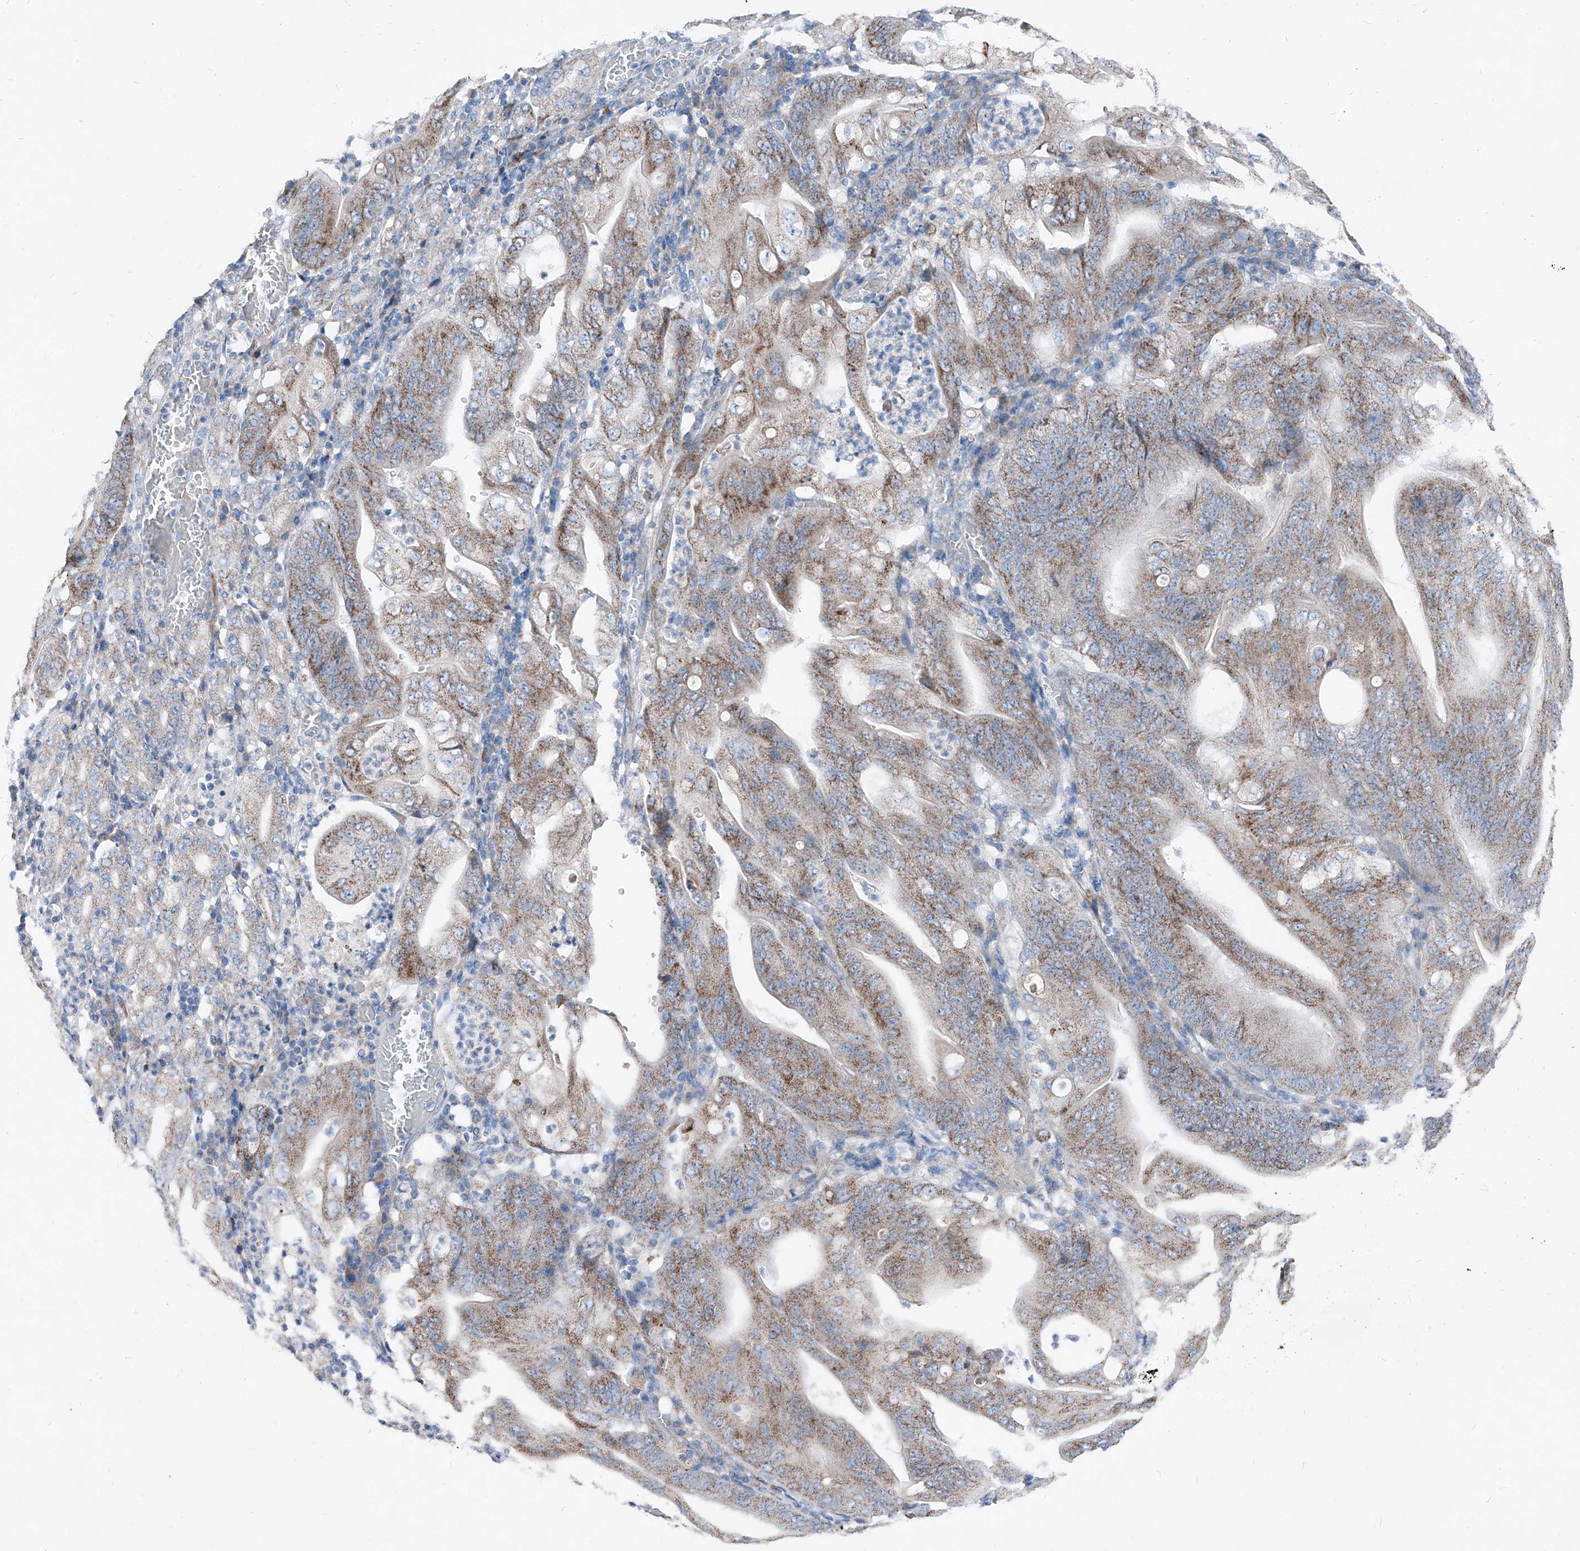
{"staining": {"intensity": "moderate", "quantity": ">75%", "location": "cytoplasmic/membranous"}, "tissue": "stomach cancer", "cell_type": "Tumor cells", "image_type": "cancer", "snomed": [{"axis": "morphology", "description": "Adenocarcinoma, NOS"}, {"axis": "topography", "description": "Stomach"}], "caption": "Brown immunohistochemical staining in stomach cancer (adenocarcinoma) displays moderate cytoplasmic/membranous positivity in approximately >75% of tumor cells.", "gene": "AGPS", "patient": {"sex": "female", "age": 73}}